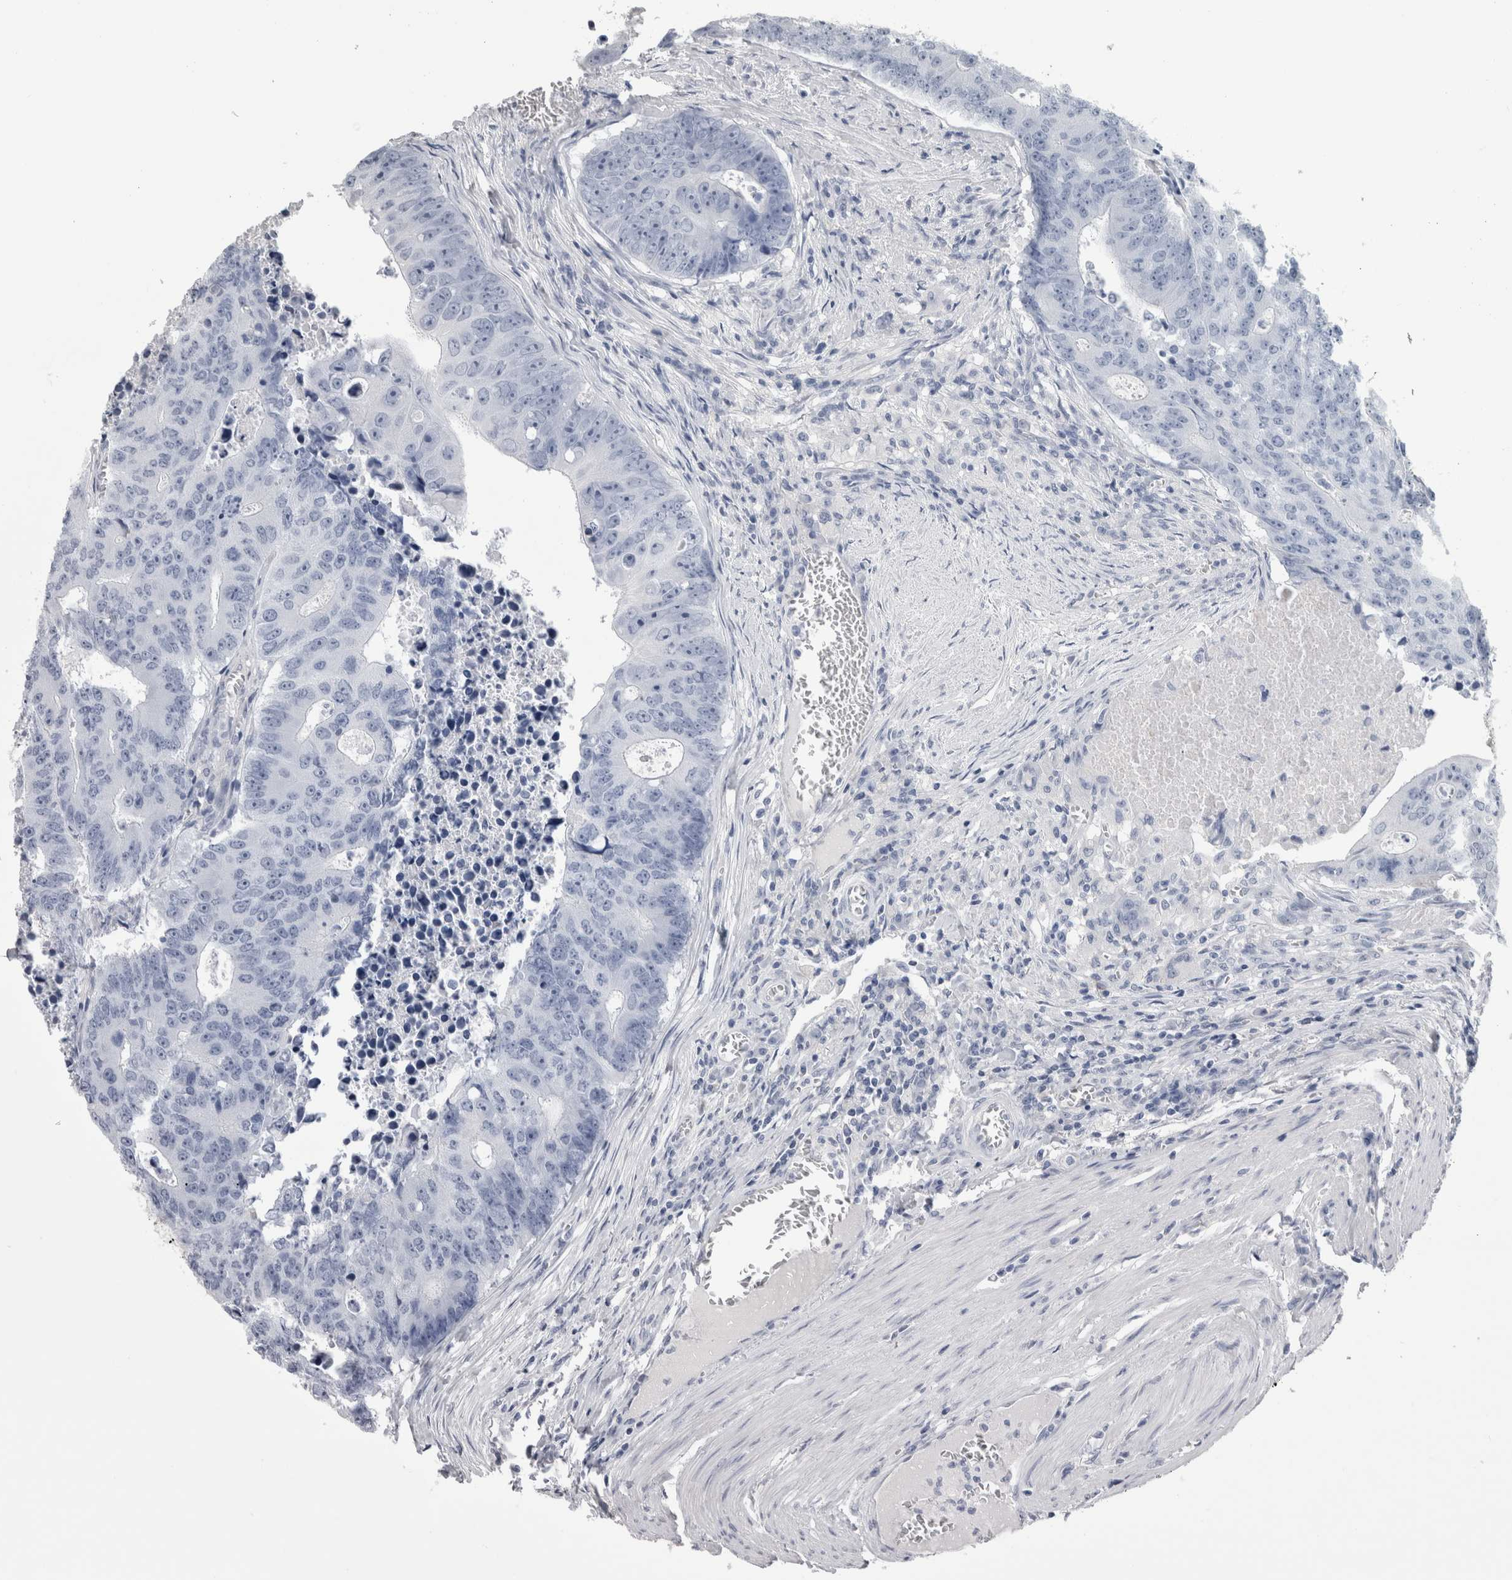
{"staining": {"intensity": "negative", "quantity": "none", "location": "none"}, "tissue": "colorectal cancer", "cell_type": "Tumor cells", "image_type": "cancer", "snomed": [{"axis": "morphology", "description": "Adenocarcinoma, NOS"}, {"axis": "topography", "description": "Colon"}], "caption": "Tumor cells are negative for protein expression in human colorectal adenocarcinoma. (Stains: DAB (3,3'-diaminobenzidine) immunohistochemistry with hematoxylin counter stain, Microscopy: brightfield microscopy at high magnification).", "gene": "AFMID", "patient": {"sex": "male", "age": 87}}